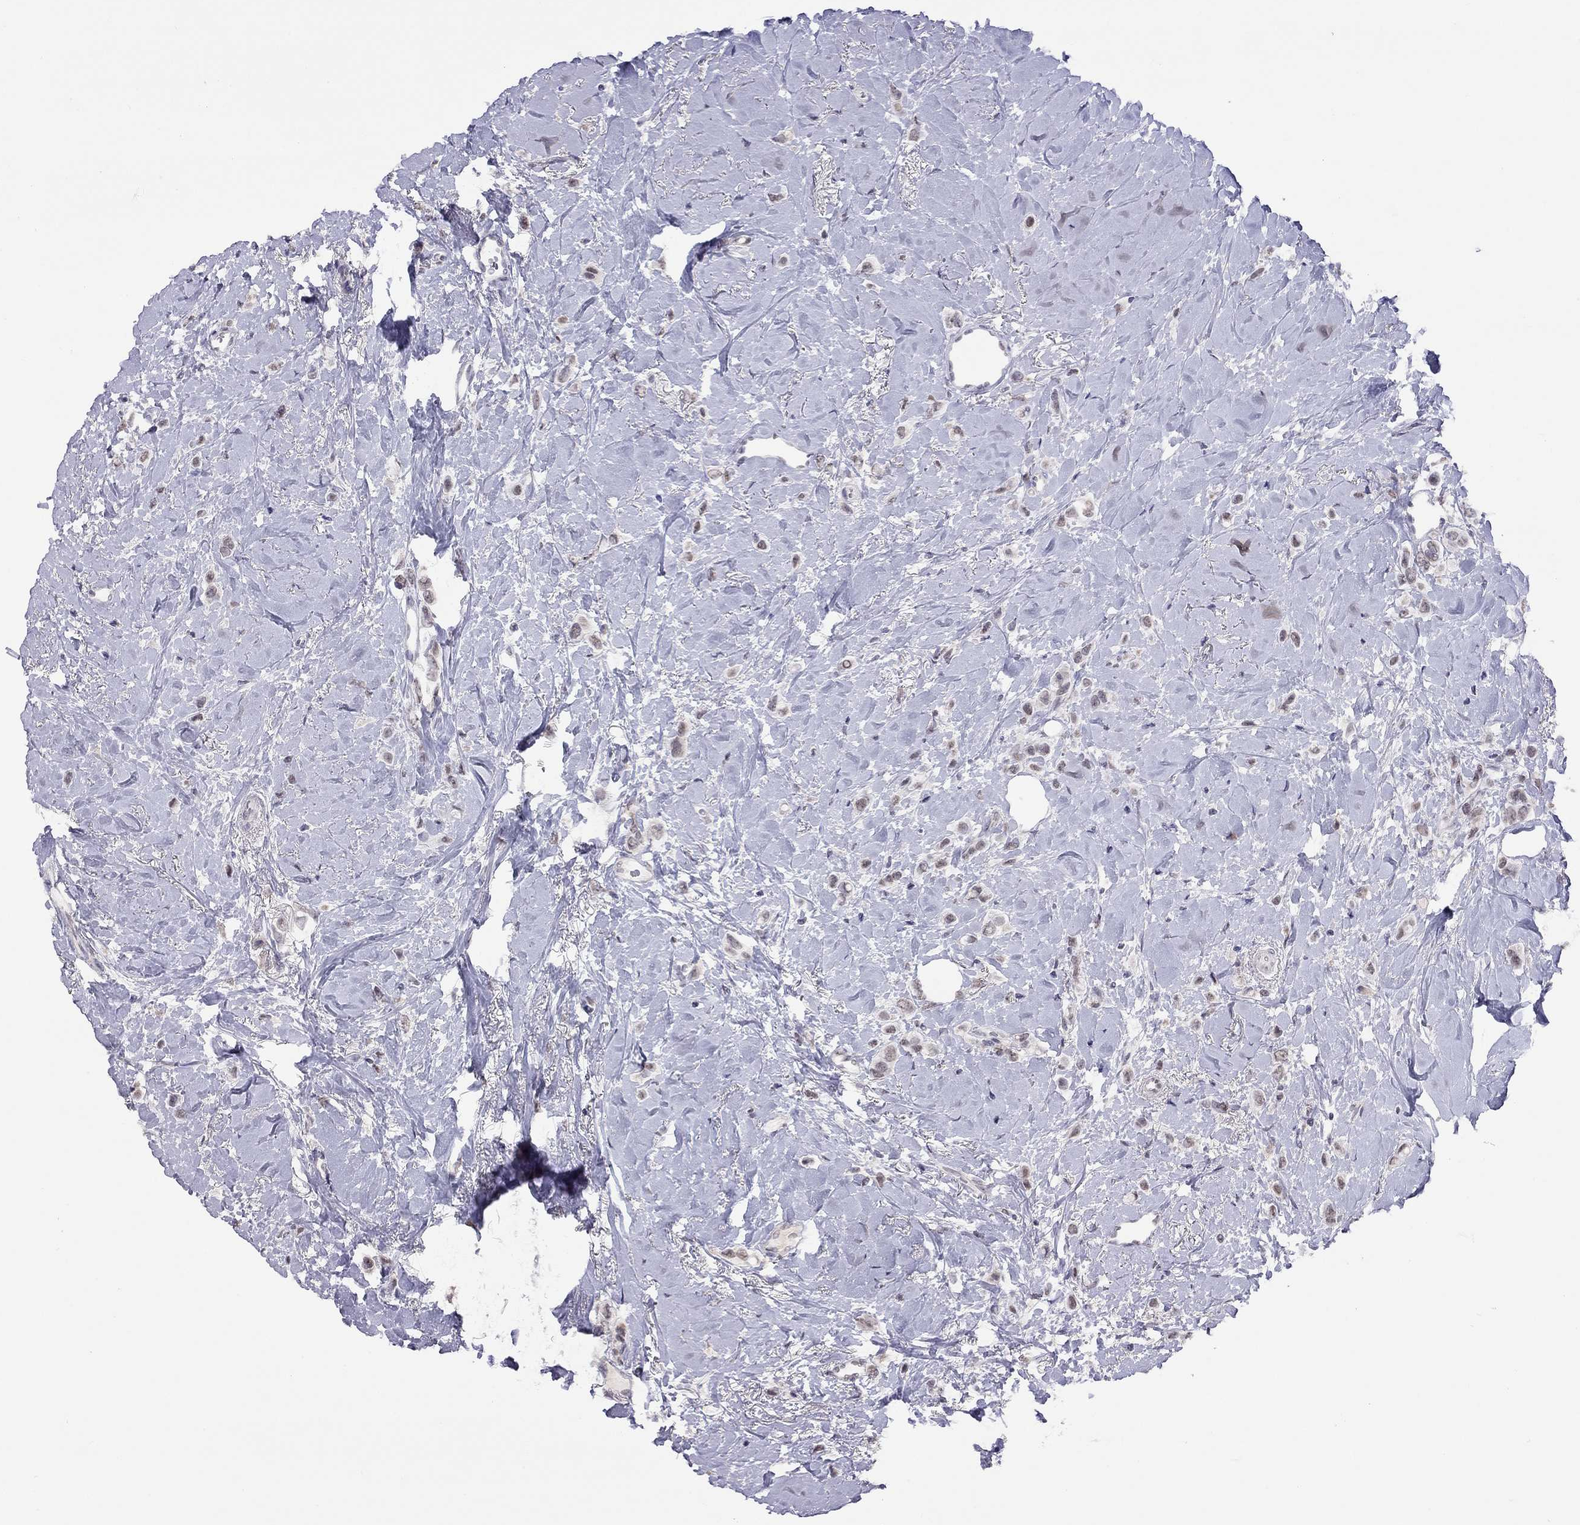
{"staining": {"intensity": "weak", "quantity": "25%-75%", "location": "nuclear"}, "tissue": "breast cancer", "cell_type": "Tumor cells", "image_type": "cancer", "snomed": [{"axis": "morphology", "description": "Lobular carcinoma"}, {"axis": "topography", "description": "Breast"}], "caption": "Human breast cancer stained with a protein marker displays weak staining in tumor cells.", "gene": "HES5", "patient": {"sex": "female", "age": 66}}